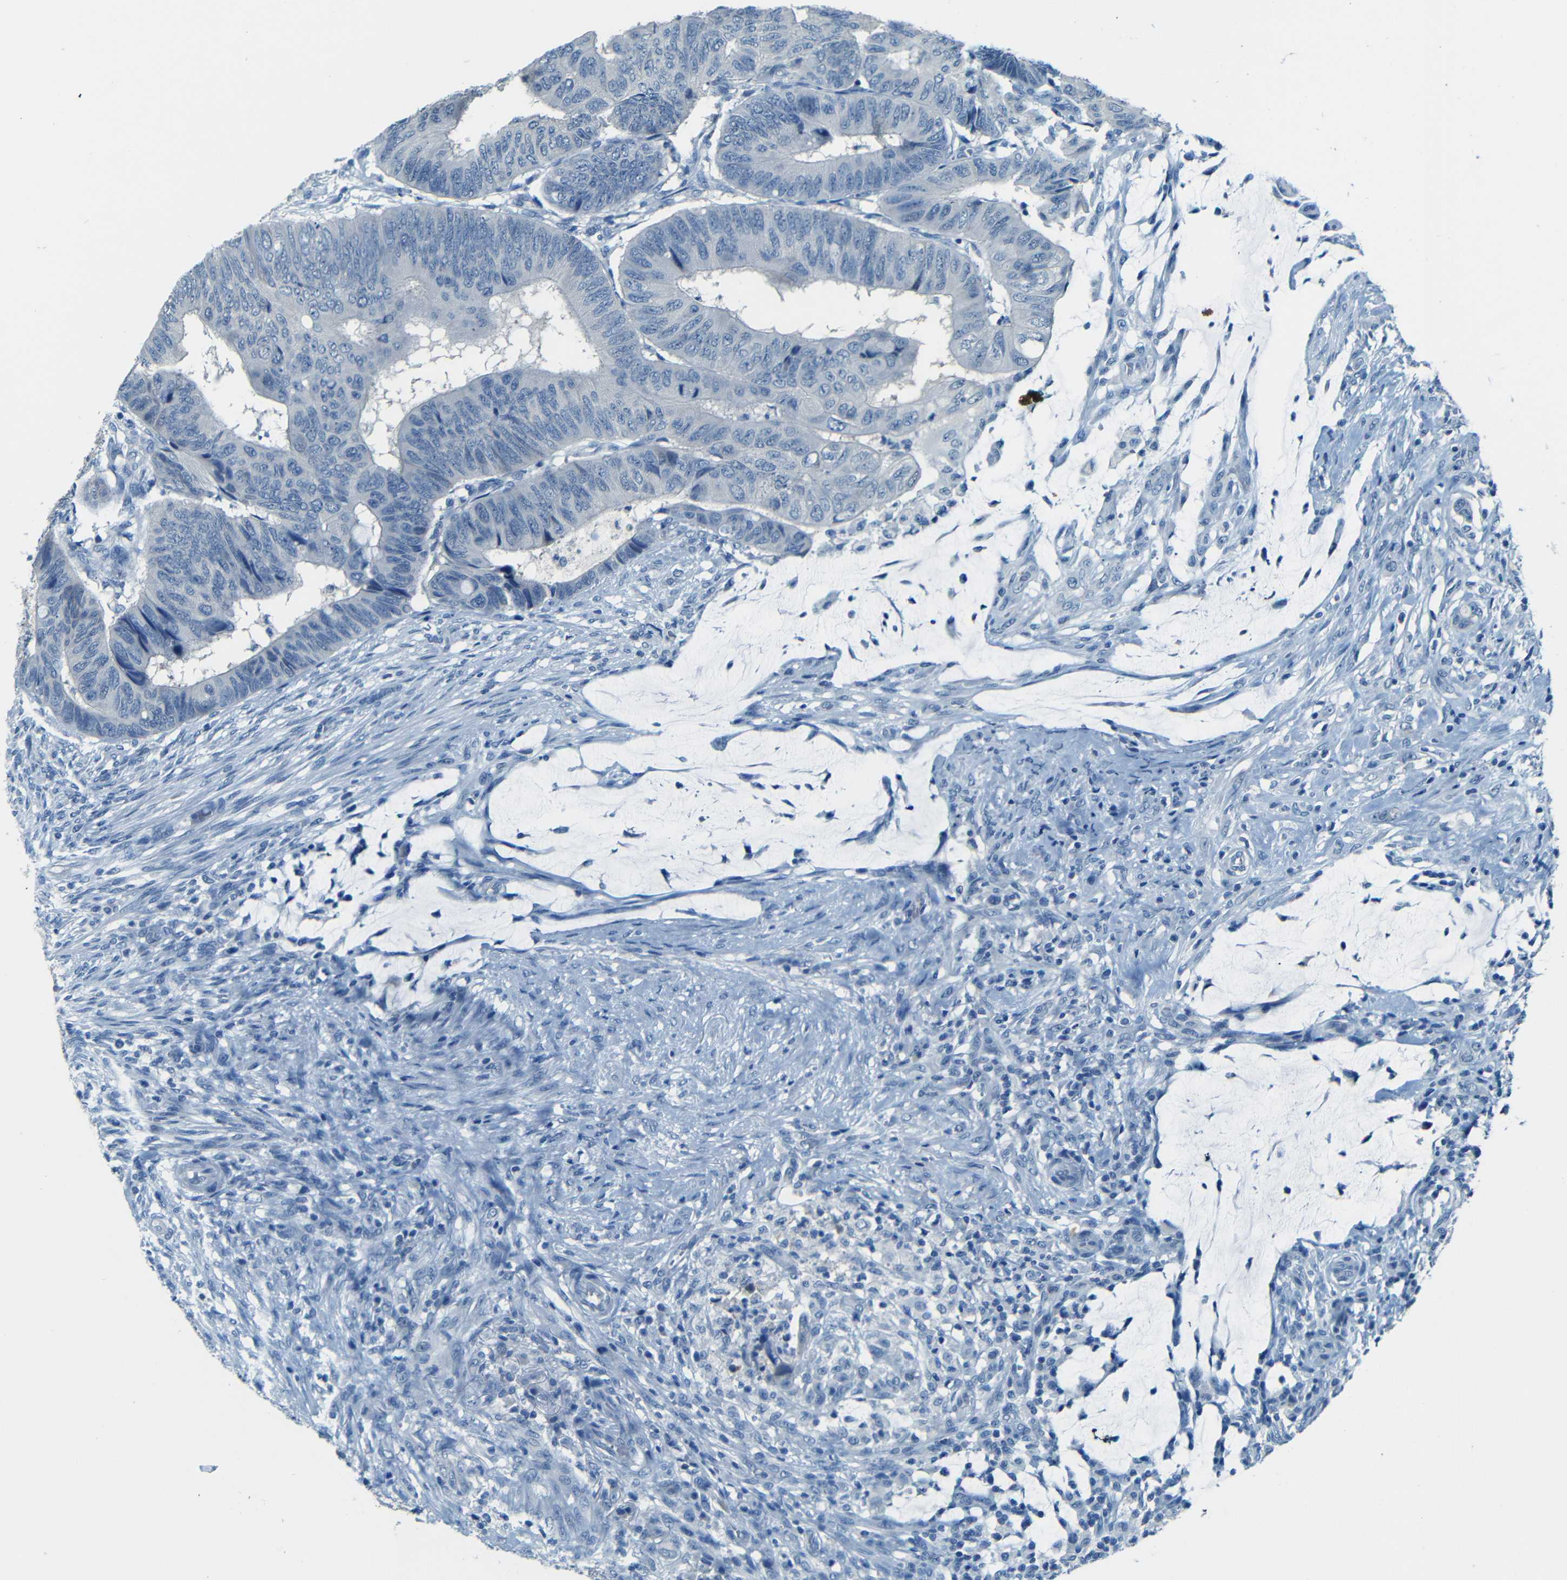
{"staining": {"intensity": "negative", "quantity": "none", "location": "none"}, "tissue": "colorectal cancer", "cell_type": "Tumor cells", "image_type": "cancer", "snomed": [{"axis": "morphology", "description": "Normal tissue, NOS"}, {"axis": "morphology", "description": "Adenocarcinoma, NOS"}, {"axis": "topography", "description": "Rectum"}, {"axis": "topography", "description": "Peripheral nerve tissue"}], "caption": "This is an immunohistochemistry (IHC) micrograph of human adenocarcinoma (colorectal). There is no positivity in tumor cells.", "gene": "ZMAT1", "patient": {"sex": "male", "age": 92}}